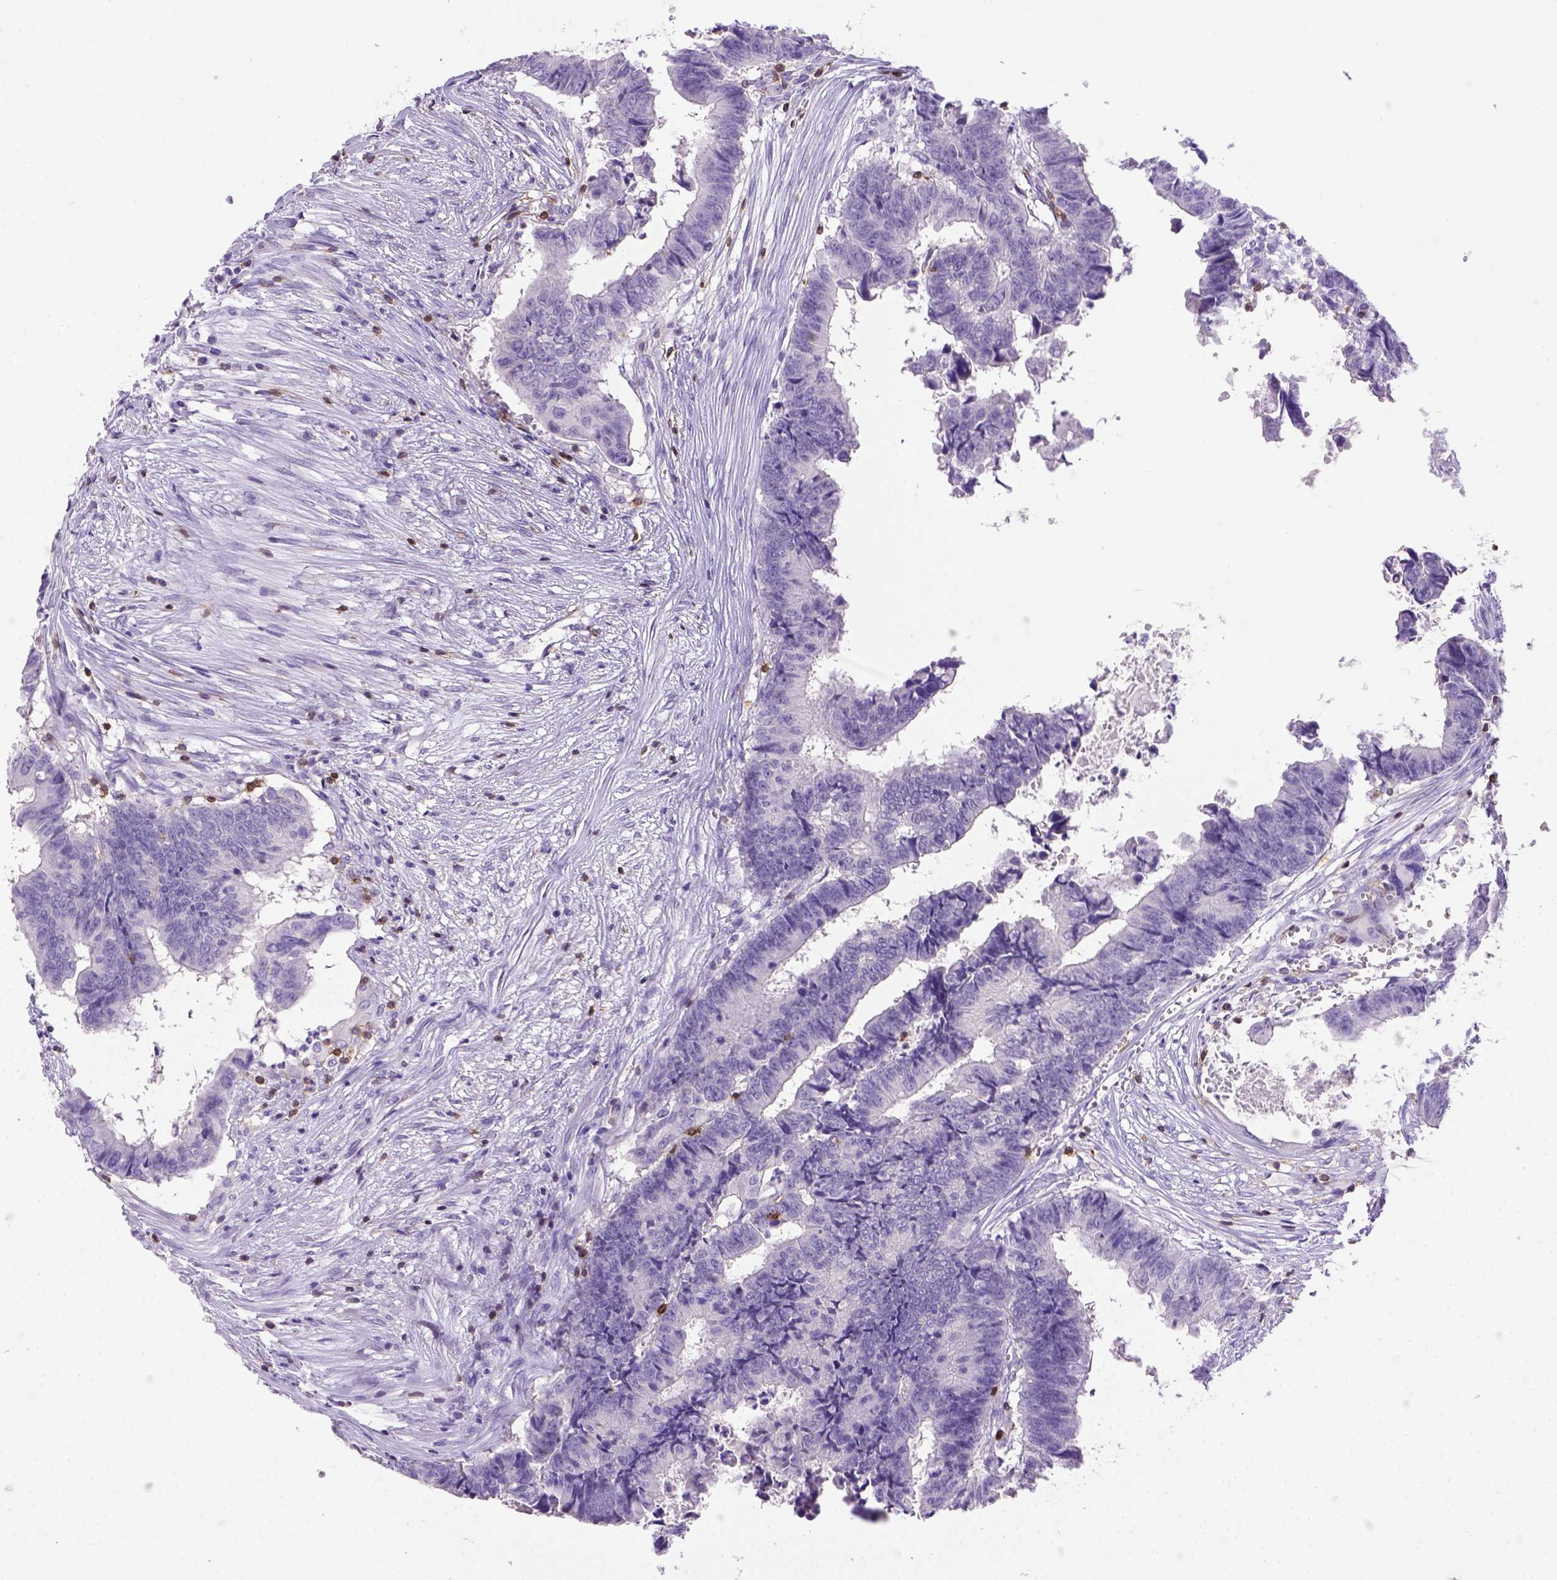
{"staining": {"intensity": "negative", "quantity": "none", "location": "none"}, "tissue": "colorectal cancer", "cell_type": "Tumor cells", "image_type": "cancer", "snomed": [{"axis": "morphology", "description": "Adenocarcinoma, NOS"}, {"axis": "topography", "description": "Colon"}], "caption": "The micrograph reveals no significant positivity in tumor cells of colorectal cancer (adenocarcinoma).", "gene": "CD3E", "patient": {"sex": "female", "age": 82}}